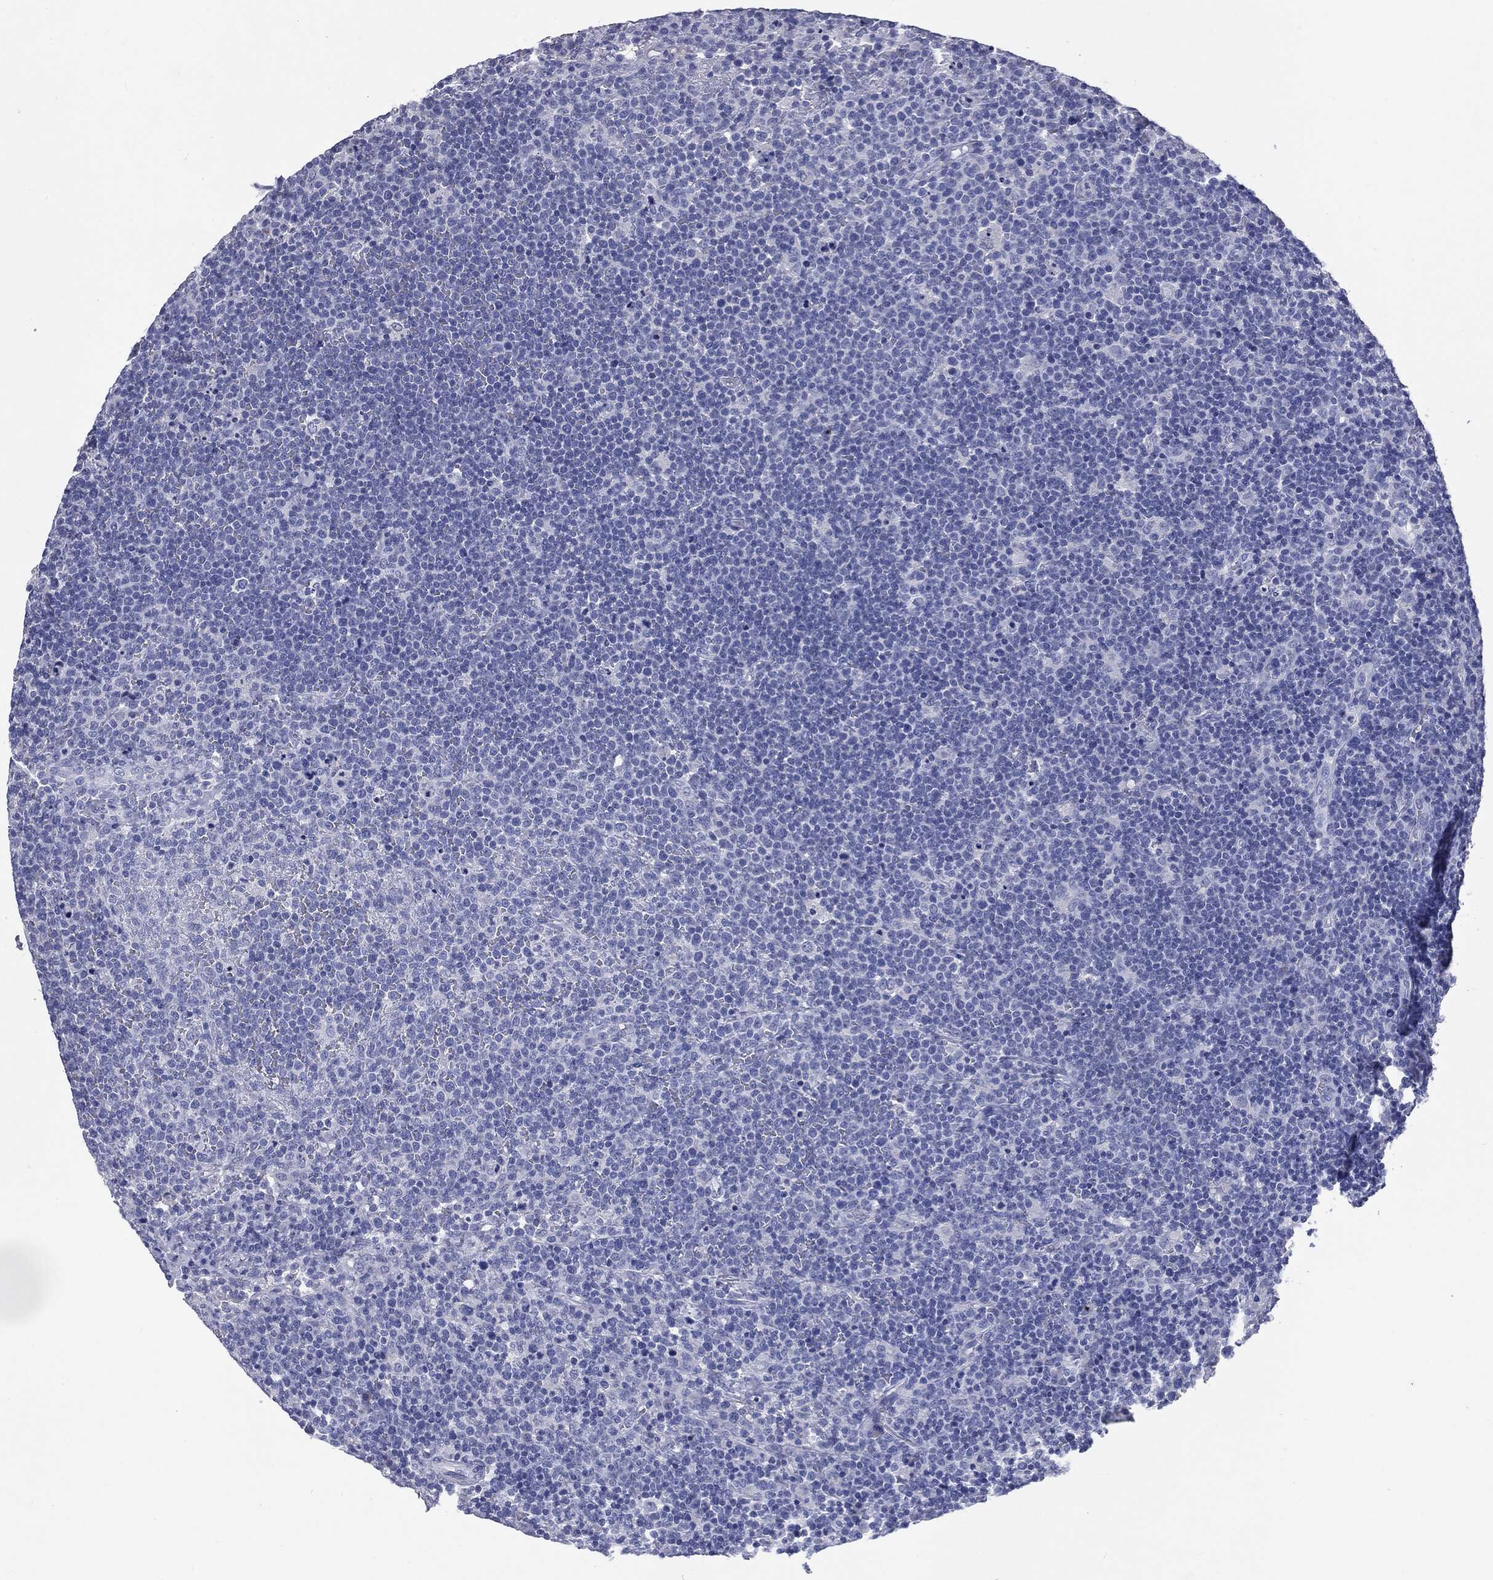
{"staining": {"intensity": "negative", "quantity": "none", "location": "none"}, "tissue": "lymphoma", "cell_type": "Tumor cells", "image_type": "cancer", "snomed": [{"axis": "morphology", "description": "Malignant lymphoma, non-Hodgkin's type, High grade"}, {"axis": "topography", "description": "Lymph node"}], "caption": "This is an IHC photomicrograph of malignant lymphoma, non-Hodgkin's type (high-grade). There is no positivity in tumor cells.", "gene": "TSHB", "patient": {"sex": "male", "age": 61}}